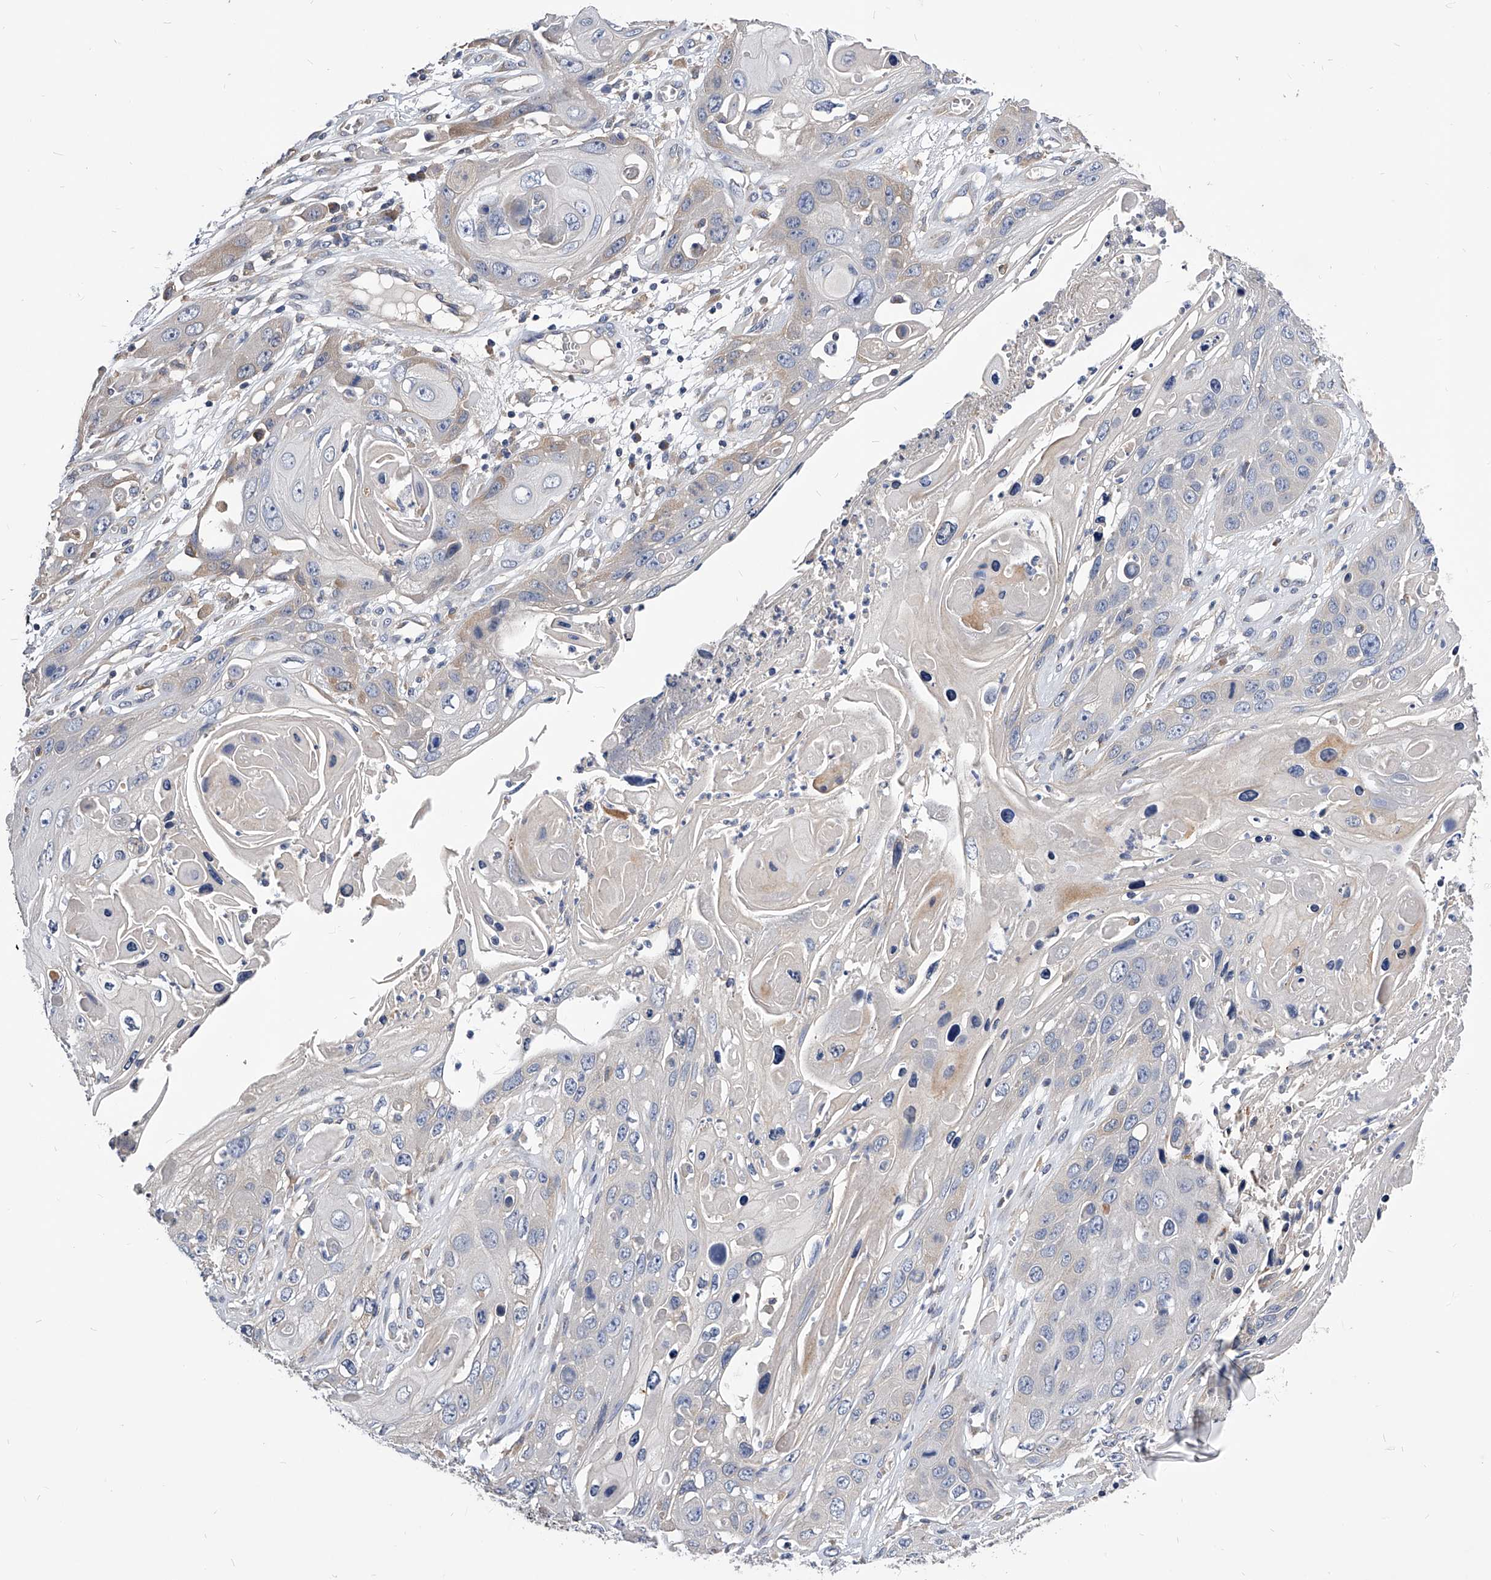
{"staining": {"intensity": "weak", "quantity": "<25%", "location": "cytoplasmic/membranous"}, "tissue": "skin cancer", "cell_type": "Tumor cells", "image_type": "cancer", "snomed": [{"axis": "morphology", "description": "Squamous cell carcinoma, NOS"}, {"axis": "topography", "description": "Skin"}], "caption": "This is an IHC photomicrograph of skin cancer. There is no positivity in tumor cells.", "gene": "ARL4C", "patient": {"sex": "male", "age": 55}}